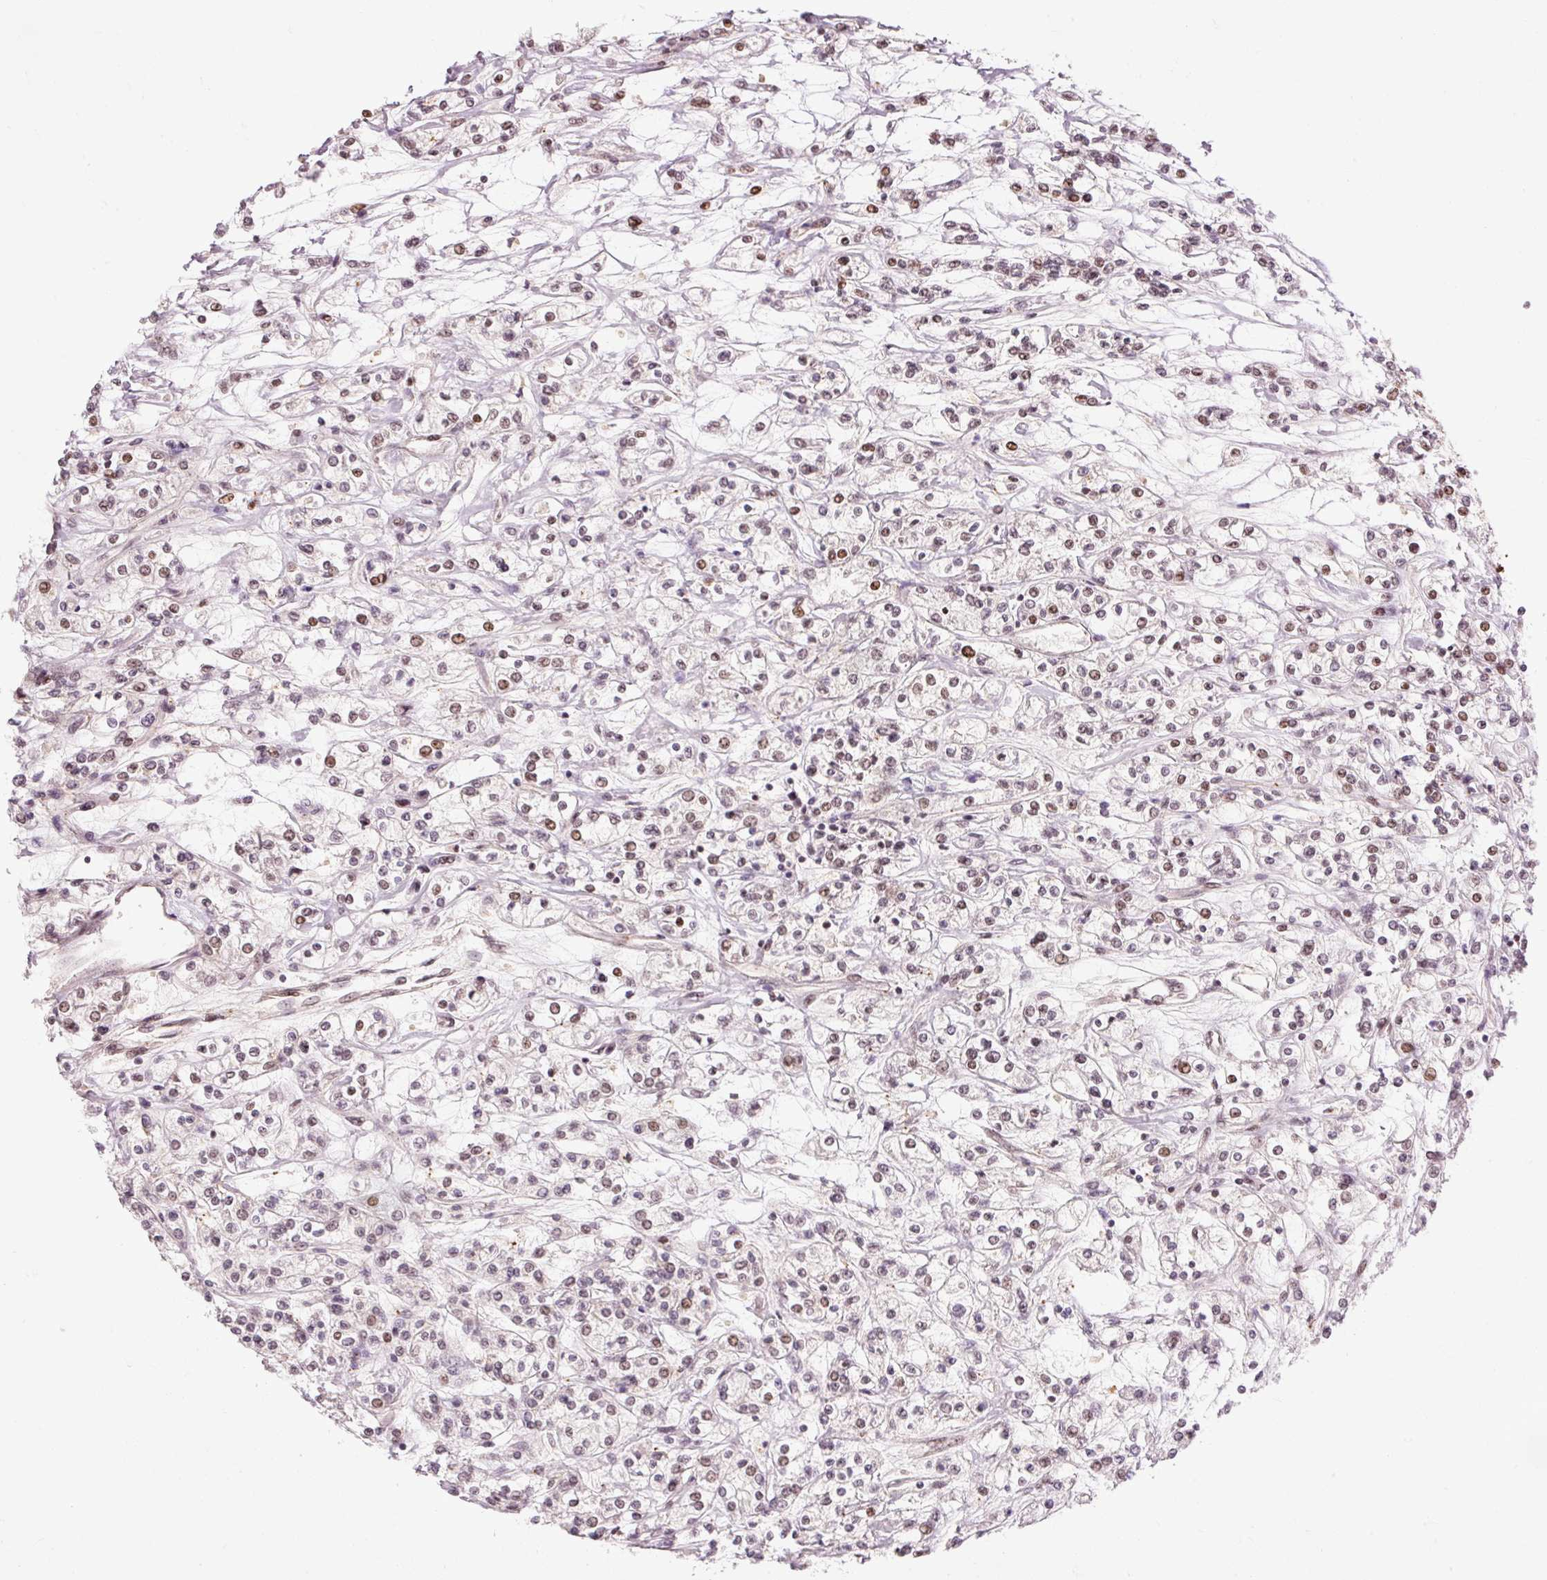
{"staining": {"intensity": "moderate", "quantity": "<25%", "location": "nuclear"}, "tissue": "renal cancer", "cell_type": "Tumor cells", "image_type": "cancer", "snomed": [{"axis": "morphology", "description": "Adenocarcinoma, NOS"}, {"axis": "topography", "description": "Kidney"}], "caption": "Immunohistochemical staining of human adenocarcinoma (renal) shows low levels of moderate nuclear protein expression in about <25% of tumor cells.", "gene": "ZBTB44", "patient": {"sex": "female", "age": 59}}